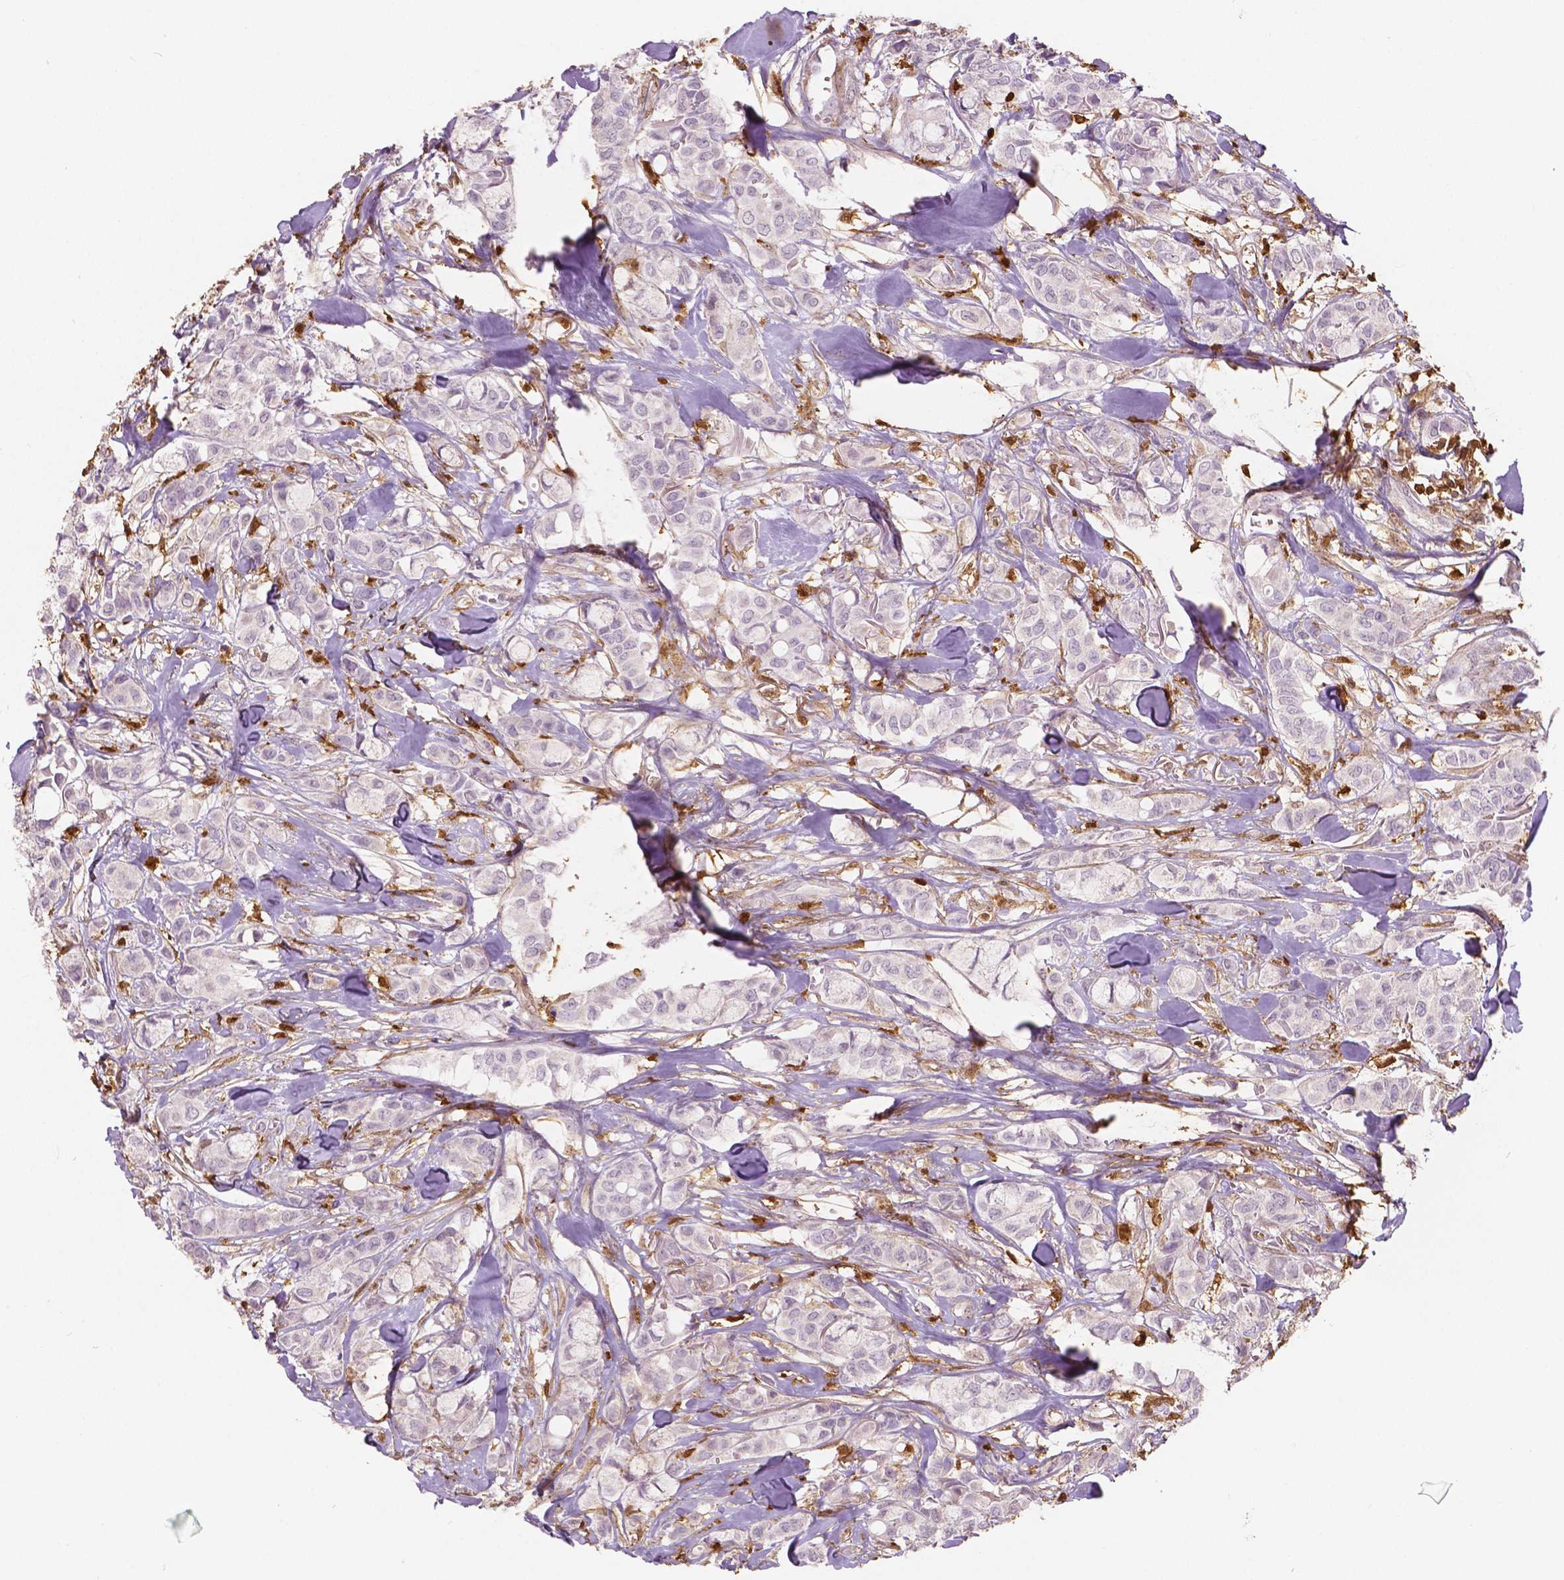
{"staining": {"intensity": "negative", "quantity": "none", "location": "none"}, "tissue": "breast cancer", "cell_type": "Tumor cells", "image_type": "cancer", "snomed": [{"axis": "morphology", "description": "Duct carcinoma"}, {"axis": "topography", "description": "Breast"}], "caption": "Immunohistochemistry (IHC) of human breast cancer reveals no expression in tumor cells. Nuclei are stained in blue.", "gene": "S100A4", "patient": {"sex": "female", "age": 85}}